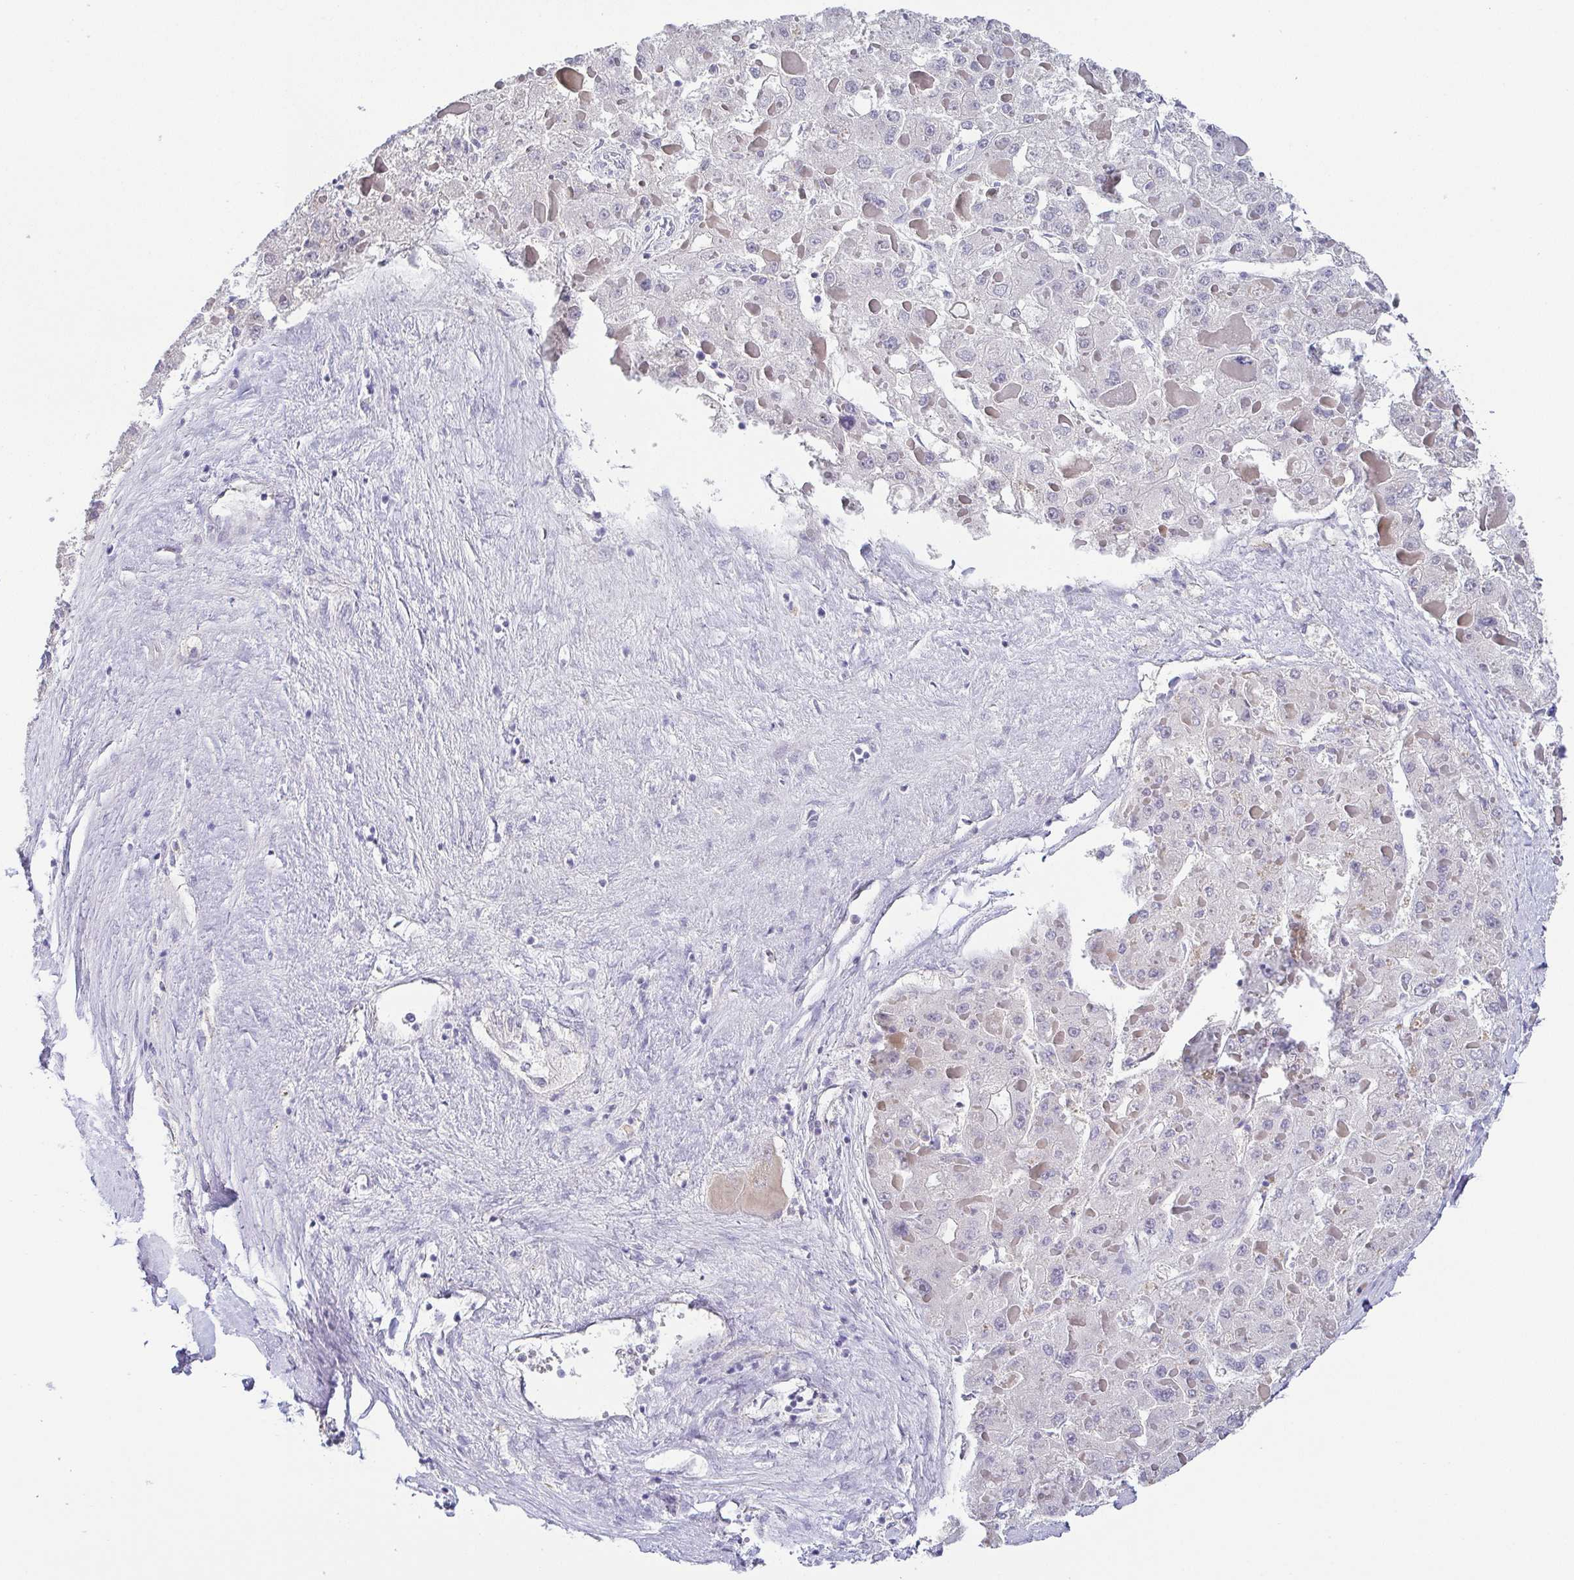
{"staining": {"intensity": "negative", "quantity": "none", "location": "none"}, "tissue": "liver cancer", "cell_type": "Tumor cells", "image_type": "cancer", "snomed": [{"axis": "morphology", "description": "Carcinoma, Hepatocellular, NOS"}, {"axis": "topography", "description": "Liver"}], "caption": "Immunohistochemistry (IHC) histopathology image of human hepatocellular carcinoma (liver) stained for a protein (brown), which demonstrates no staining in tumor cells.", "gene": "RNASE7", "patient": {"sex": "female", "age": 73}}